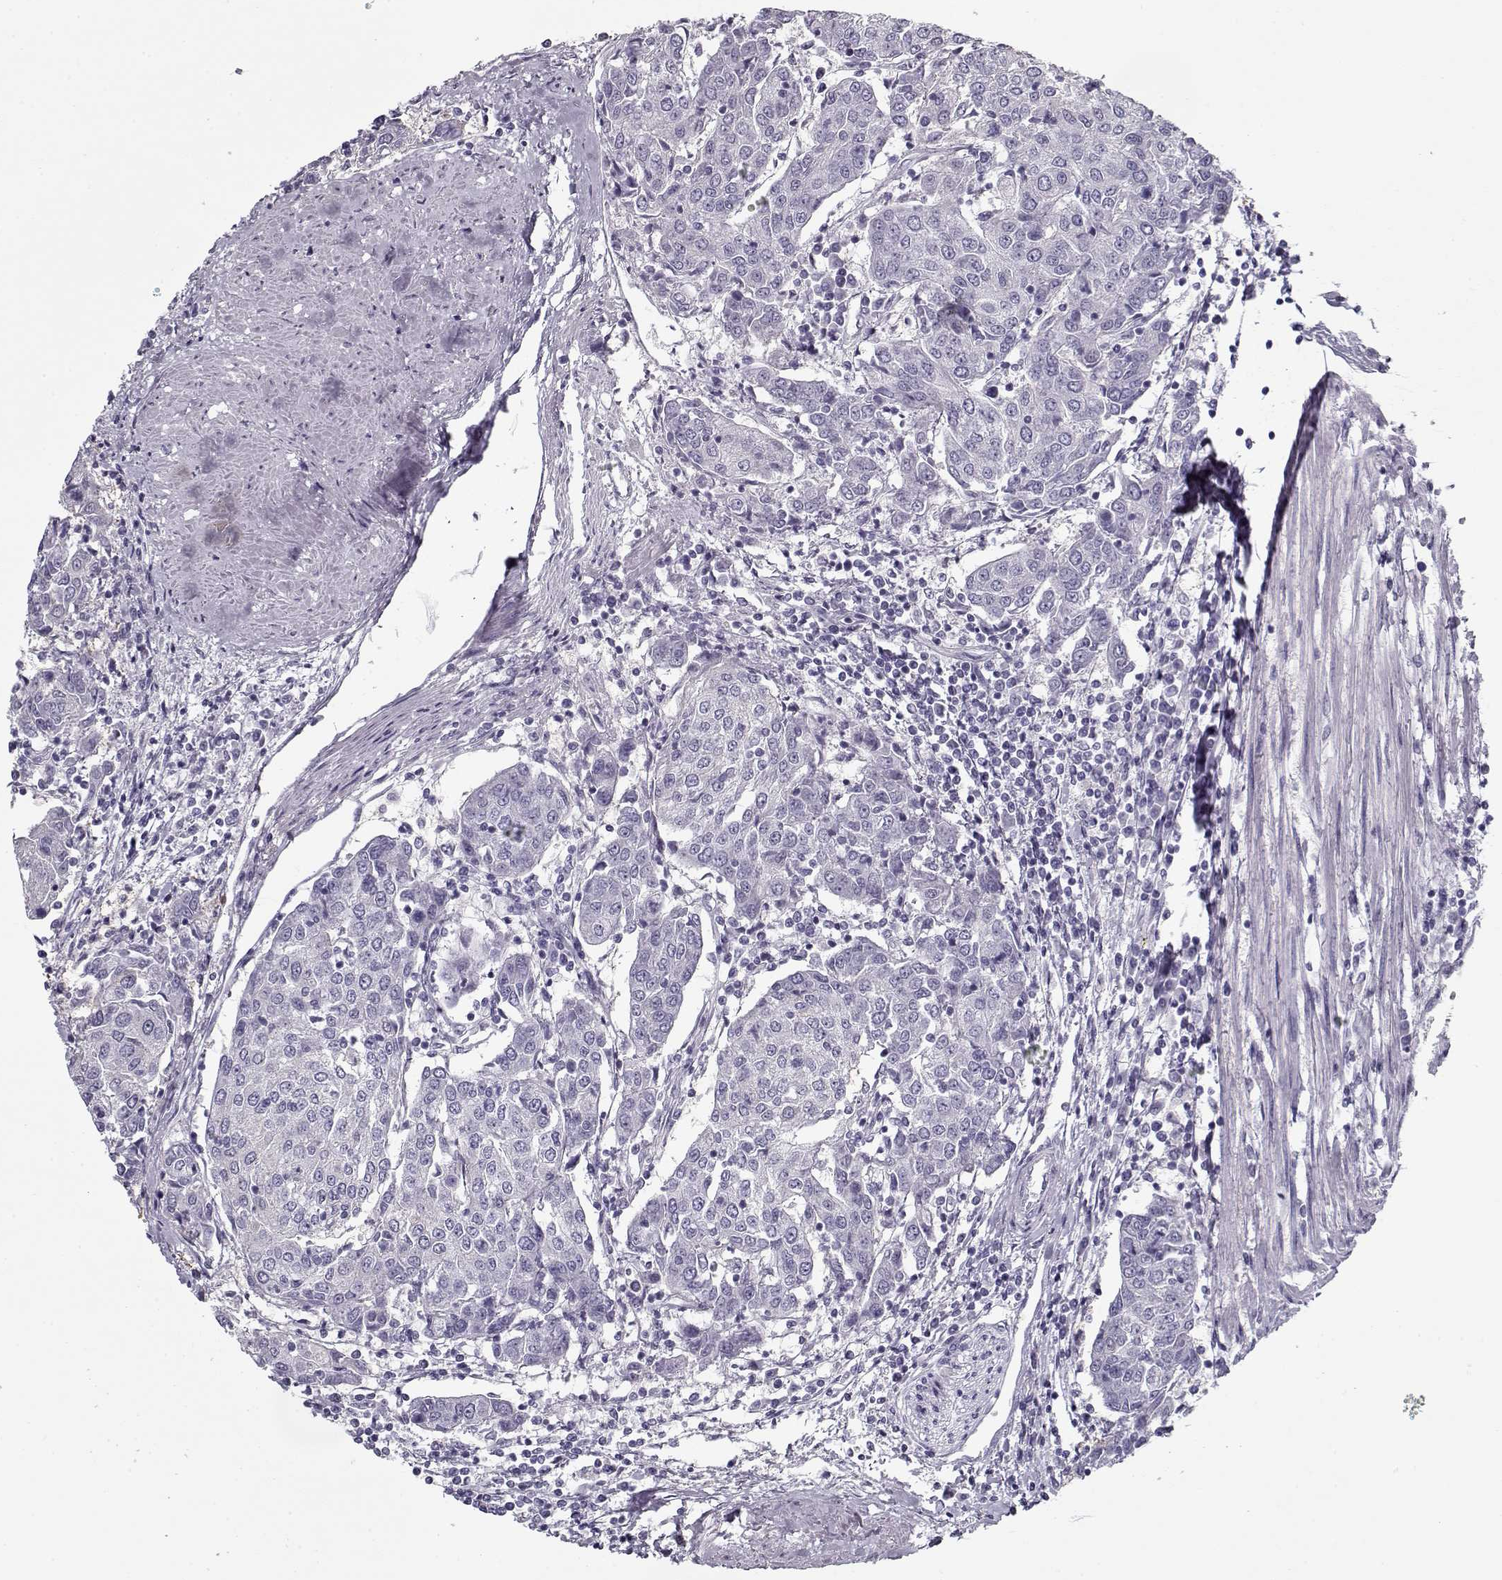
{"staining": {"intensity": "negative", "quantity": "none", "location": "none"}, "tissue": "urothelial cancer", "cell_type": "Tumor cells", "image_type": "cancer", "snomed": [{"axis": "morphology", "description": "Urothelial carcinoma, High grade"}, {"axis": "topography", "description": "Urinary bladder"}], "caption": "A high-resolution photomicrograph shows immunohistochemistry staining of high-grade urothelial carcinoma, which reveals no significant expression in tumor cells. (Stains: DAB (3,3'-diaminobenzidine) immunohistochemistry (IHC) with hematoxylin counter stain, Microscopy: brightfield microscopy at high magnification).", "gene": "CCDC136", "patient": {"sex": "female", "age": 85}}